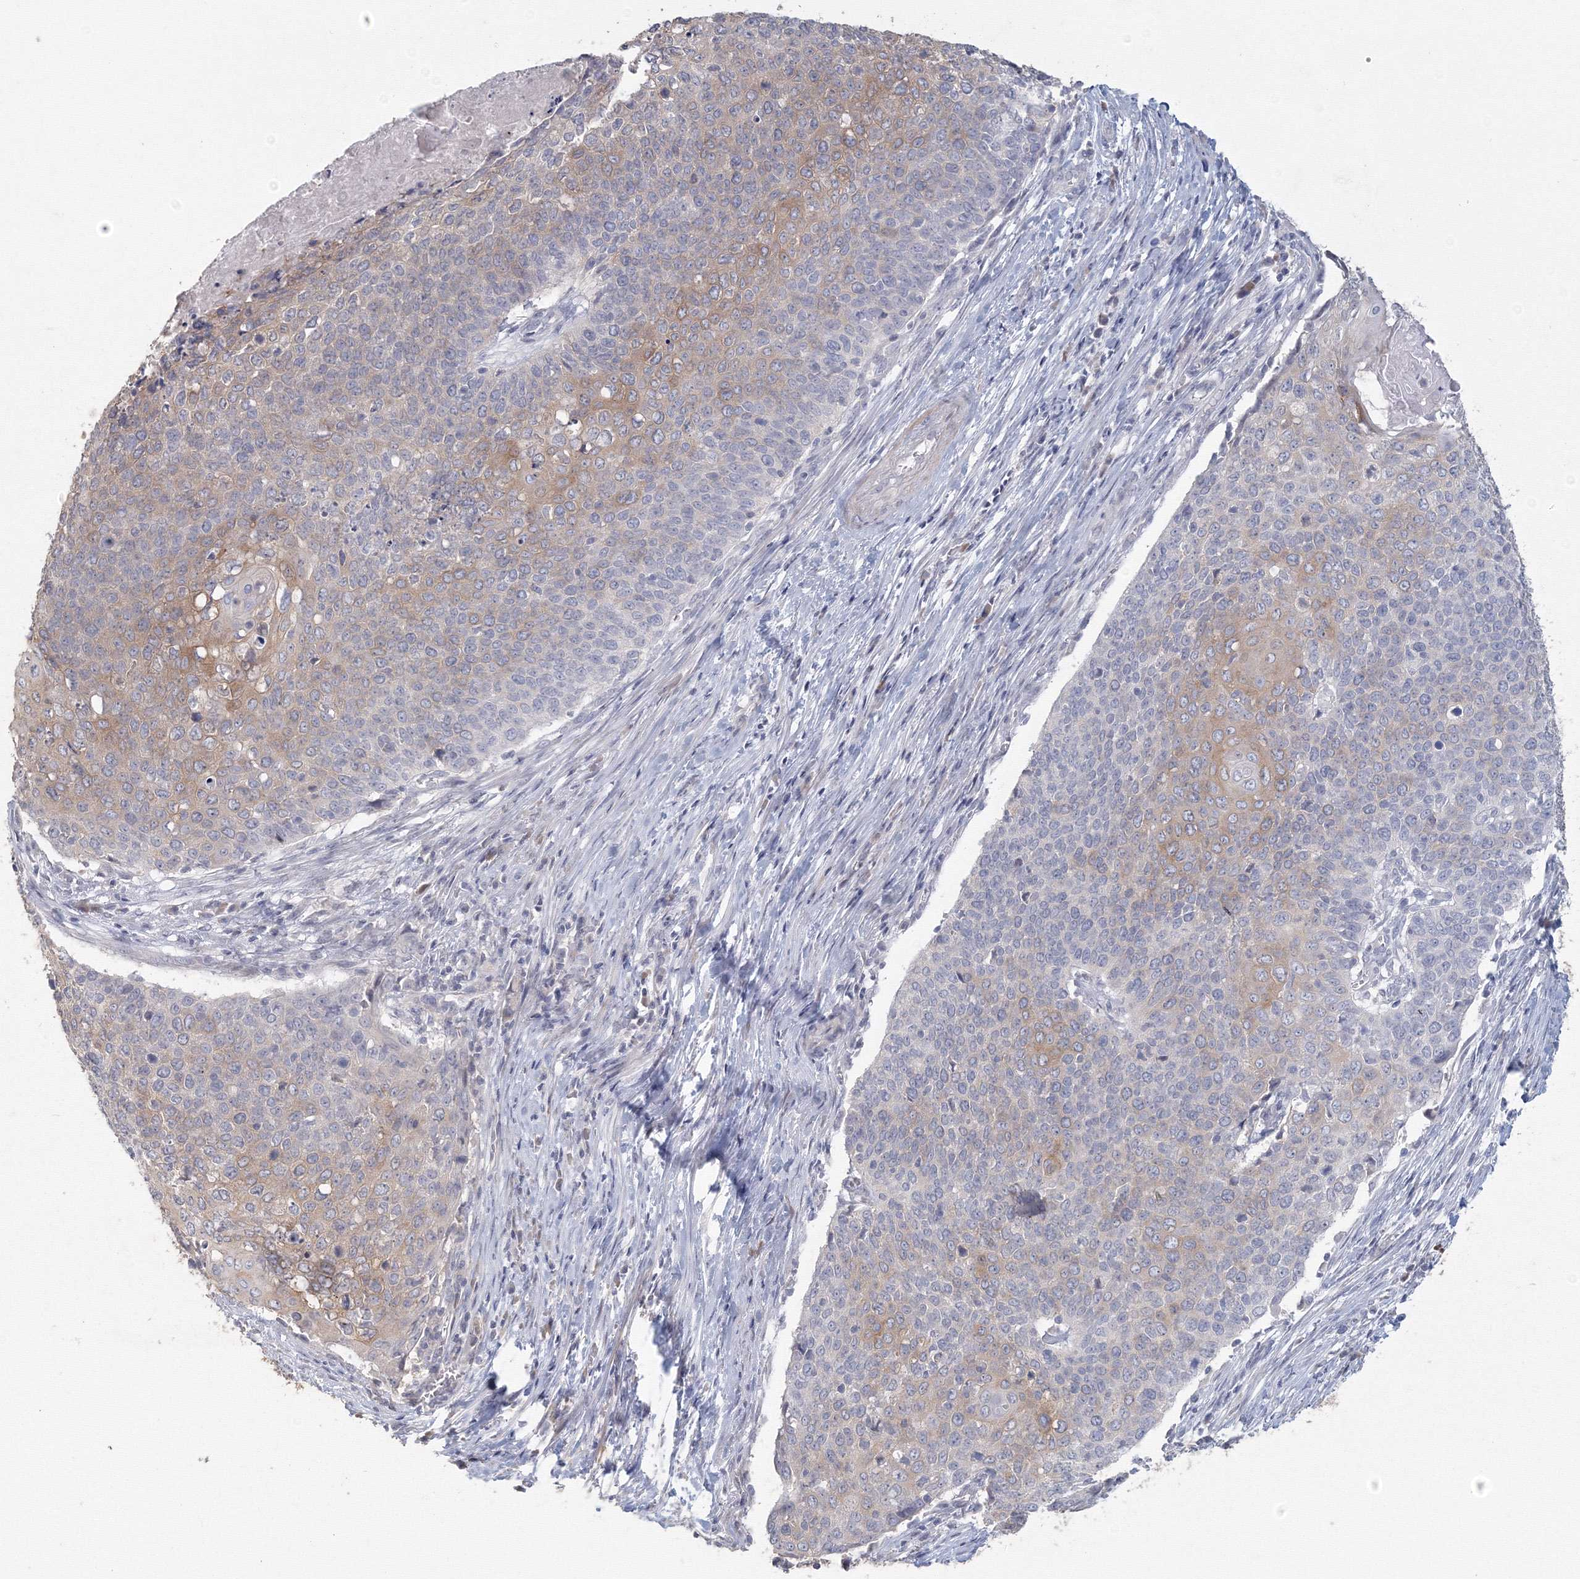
{"staining": {"intensity": "weak", "quantity": "25%-75%", "location": "cytoplasmic/membranous"}, "tissue": "cervical cancer", "cell_type": "Tumor cells", "image_type": "cancer", "snomed": [{"axis": "morphology", "description": "Squamous cell carcinoma, NOS"}, {"axis": "topography", "description": "Cervix"}], "caption": "This is a histology image of immunohistochemistry (IHC) staining of cervical cancer, which shows weak expression in the cytoplasmic/membranous of tumor cells.", "gene": "TACC2", "patient": {"sex": "female", "age": 39}}